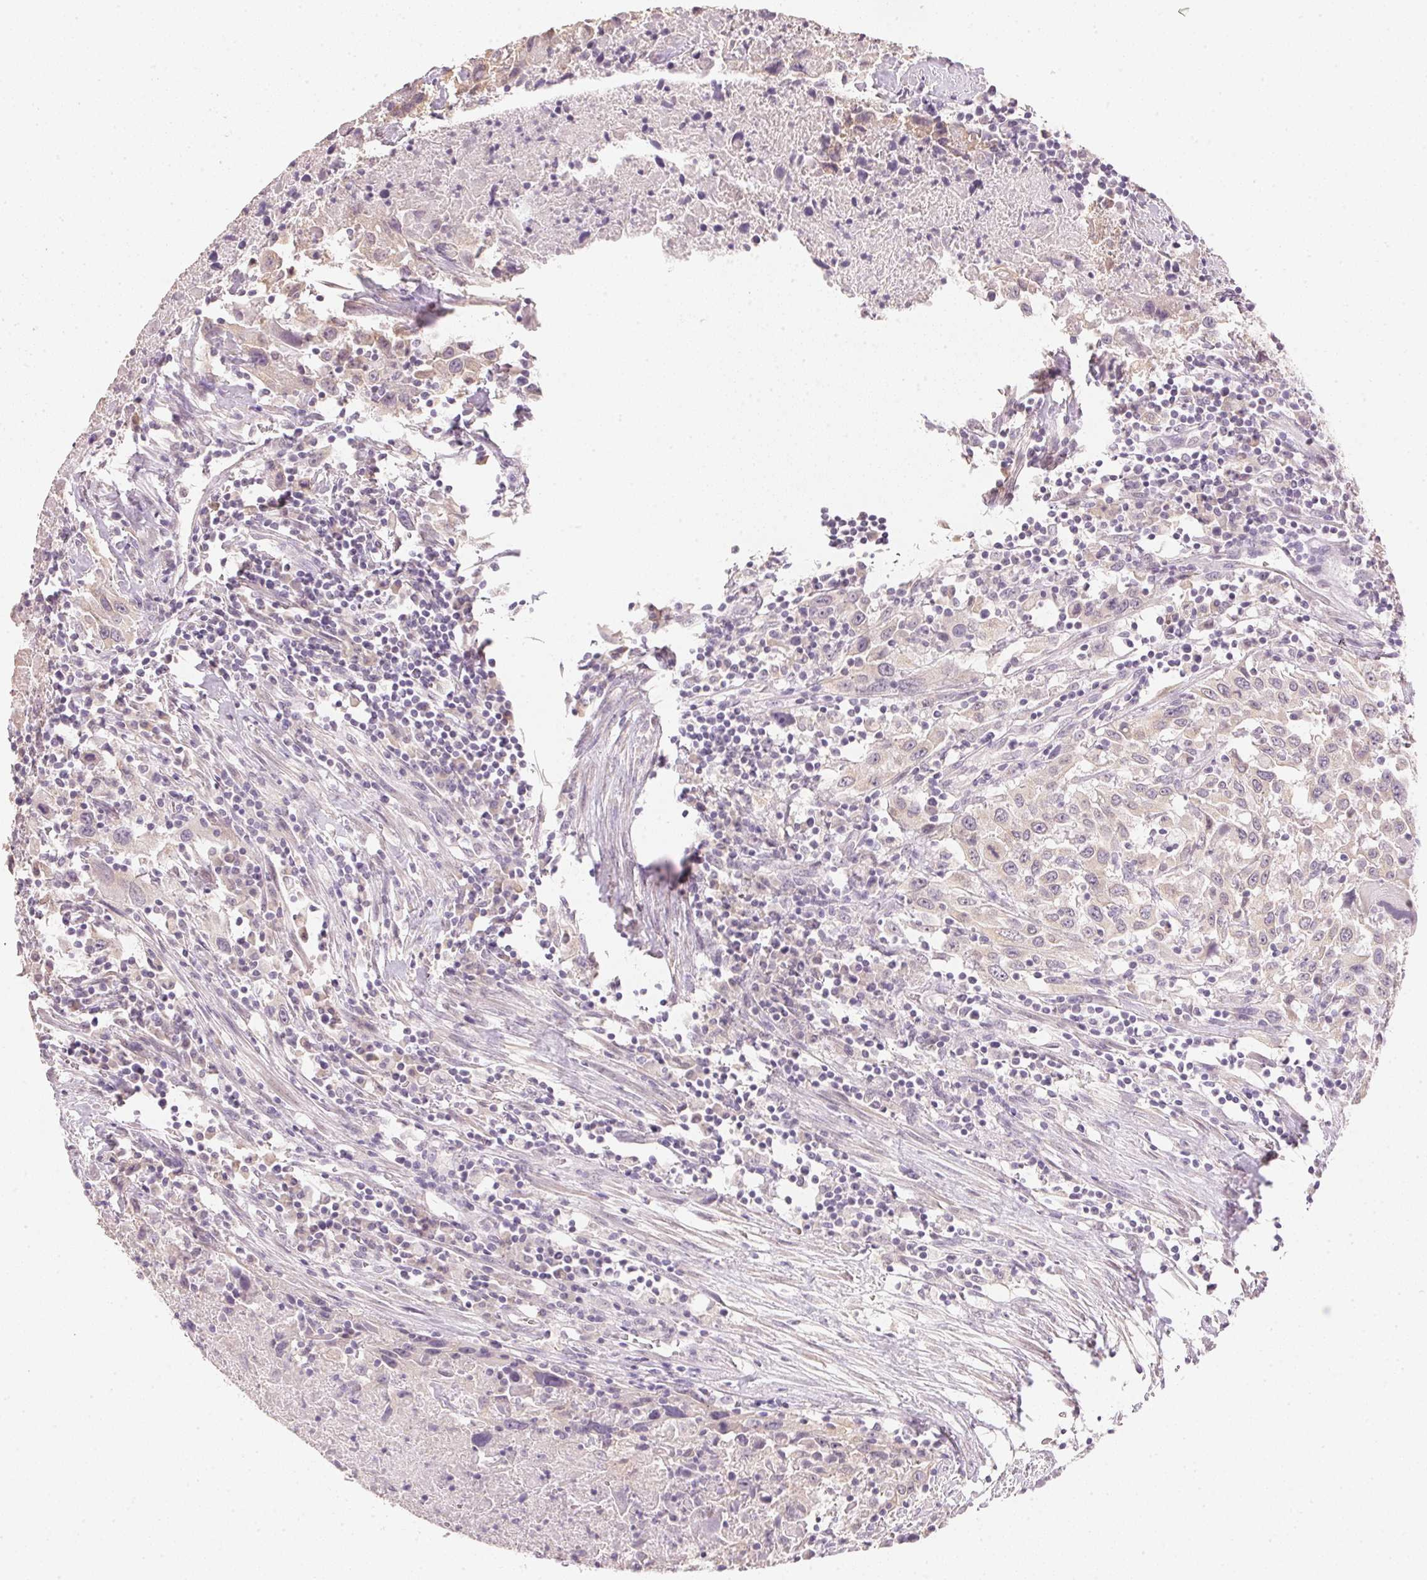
{"staining": {"intensity": "weak", "quantity": "<25%", "location": "cytoplasmic/membranous"}, "tissue": "urothelial cancer", "cell_type": "Tumor cells", "image_type": "cancer", "snomed": [{"axis": "morphology", "description": "Urothelial carcinoma, High grade"}, {"axis": "topography", "description": "Urinary bladder"}], "caption": "The histopathology image reveals no significant positivity in tumor cells of urothelial carcinoma (high-grade). (Stains: DAB (3,3'-diaminobenzidine) IHC with hematoxylin counter stain, Microscopy: brightfield microscopy at high magnification).", "gene": "DHCR24", "patient": {"sex": "male", "age": 61}}